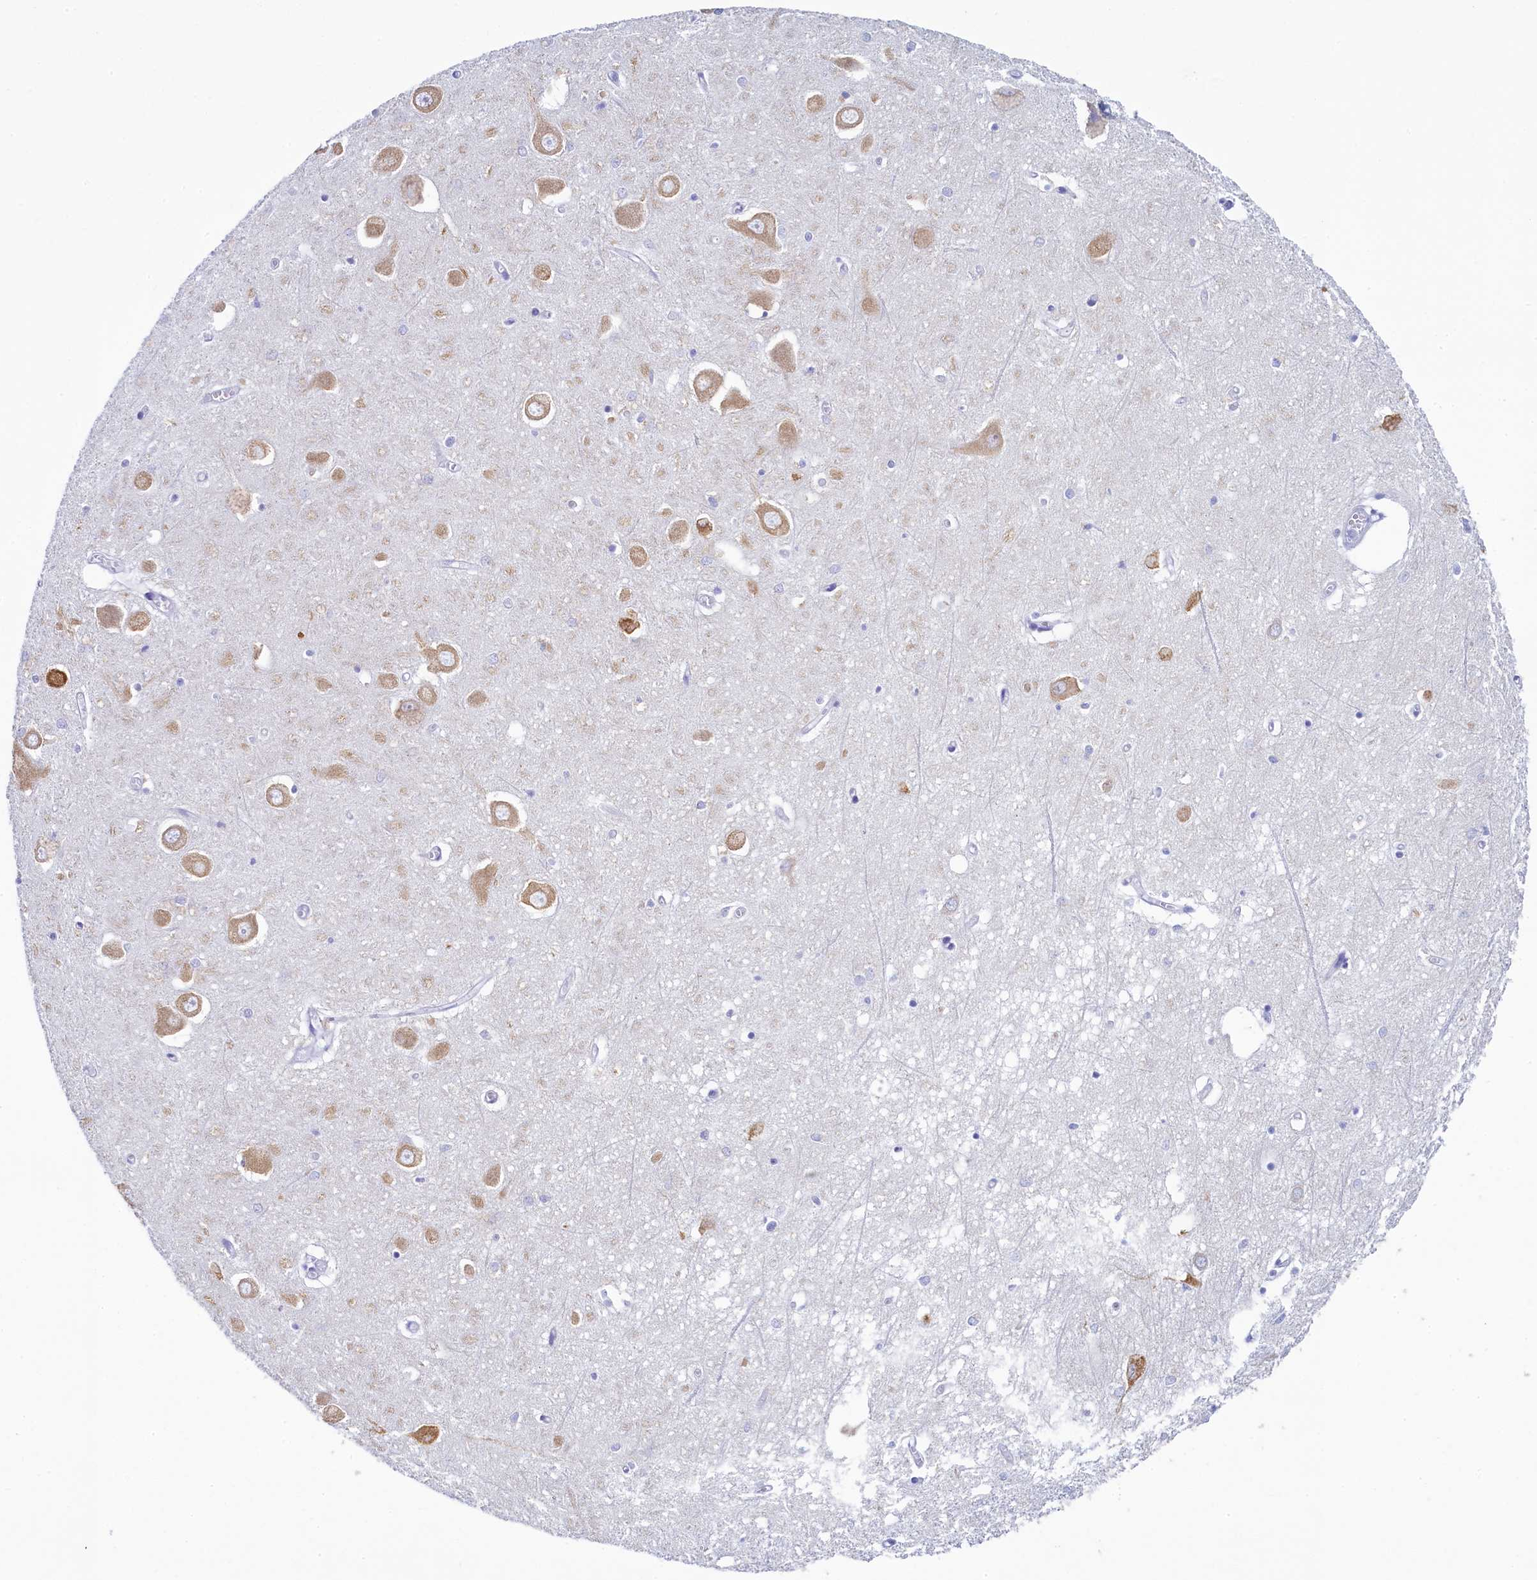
{"staining": {"intensity": "negative", "quantity": "none", "location": "none"}, "tissue": "hippocampus", "cell_type": "Glial cells", "image_type": "normal", "snomed": [{"axis": "morphology", "description": "Normal tissue, NOS"}, {"axis": "topography", "description": "Hippocampus"}], "caption": "This is a histopathology image of immunohistochemistry (IHC) staining of unremarkable hippocampus, which shows no positivity in glial cells. (DAB (3,3'-diaminobenzidine) immunohistochemistry with hematoxylin counter stain).", "gene": "SKA3", "patient": {"sex": "male", "age": 70}}